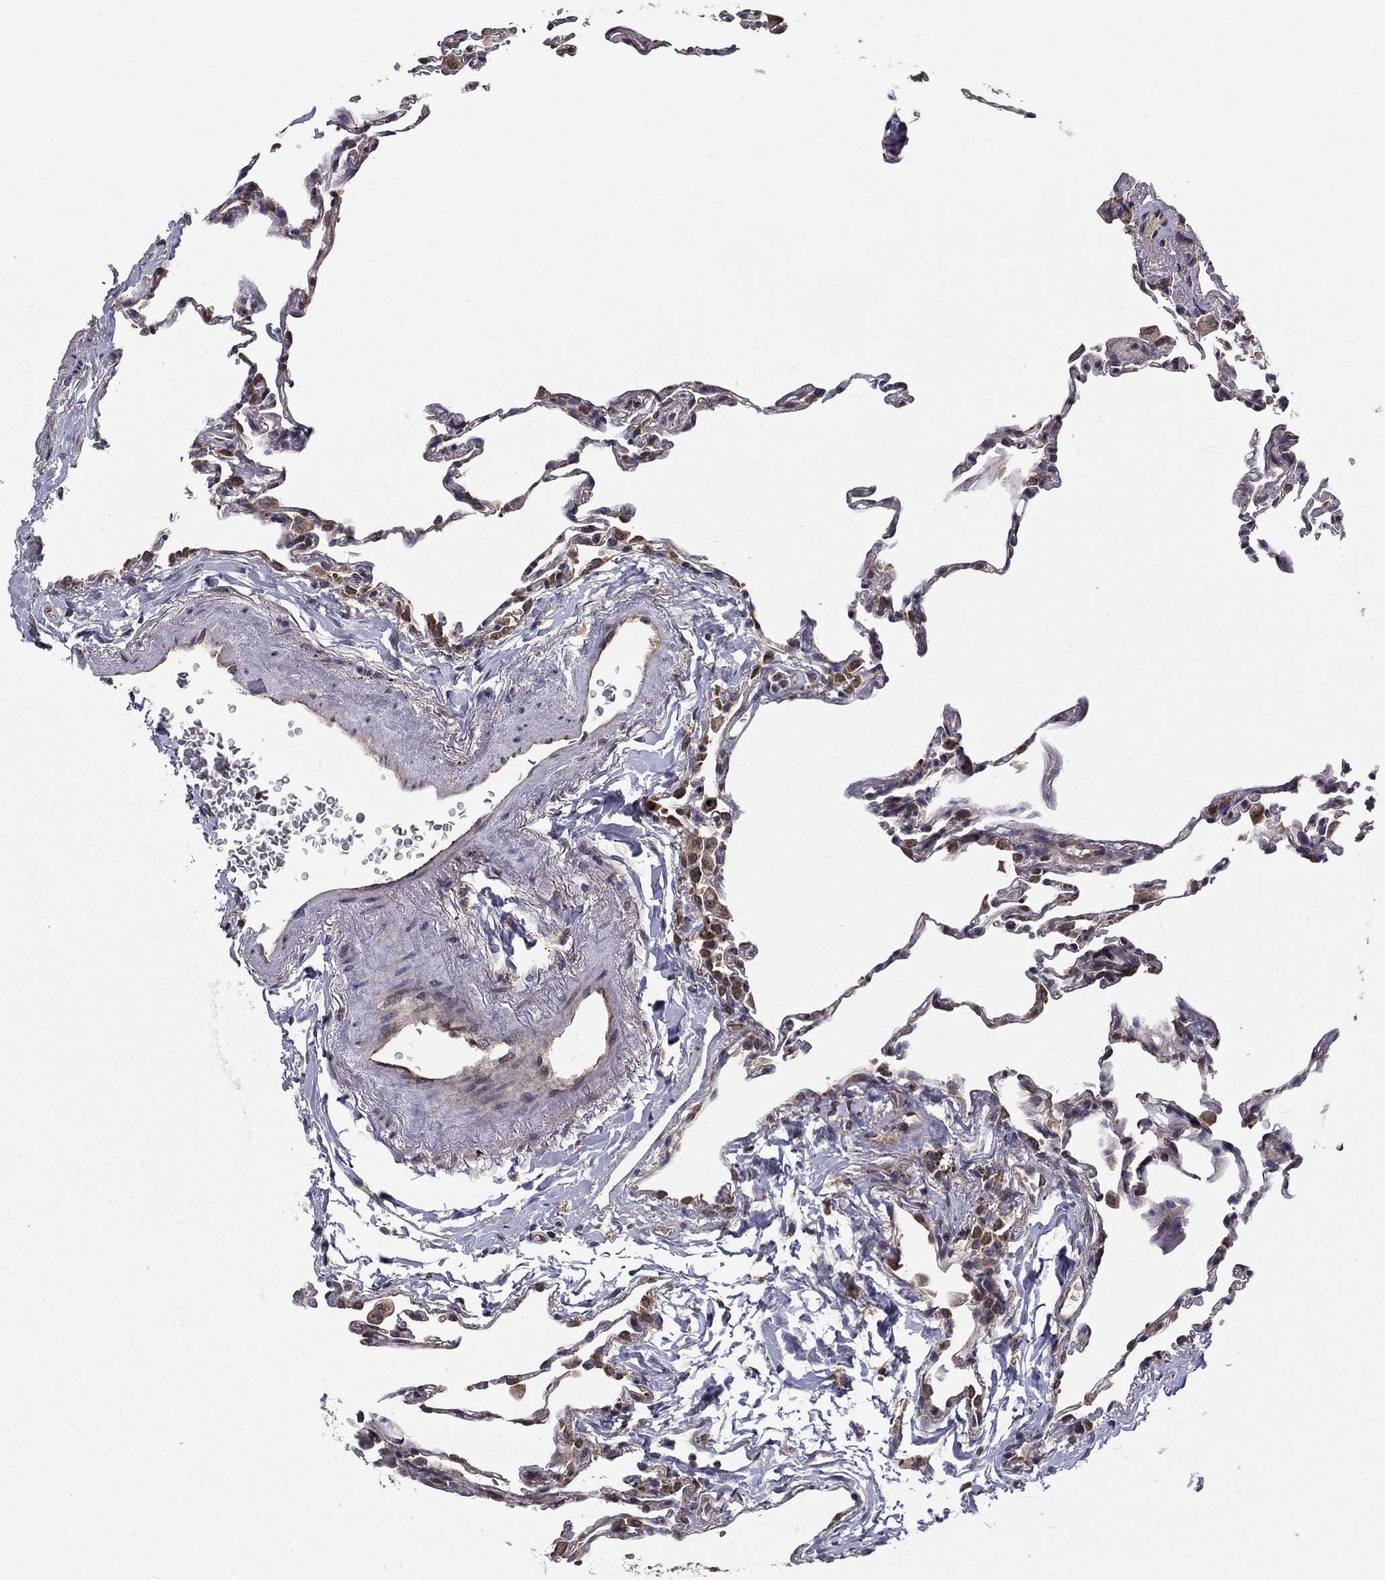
{"staining": {"intensity": "negative", "quantity": "none", "location": "none"}, "tissue": "lung", "cell_type": "Alveolar cells", "image_type": "normal", "snomed": [{"axis": "morphology", "description": "Normal tissue, NOS"}, {"axis": "topography", "description": "Lung"}], "caption": "IHC of normal human lung demonstrates no positivity in alveolar cells. (DAB (3,3'-diaminobenzidine) immunohistochemistry visualized using brightfield microscopy, high magnification).", "gene": "SLC2A13", "patient": {"sex": "female", "age": 57}}